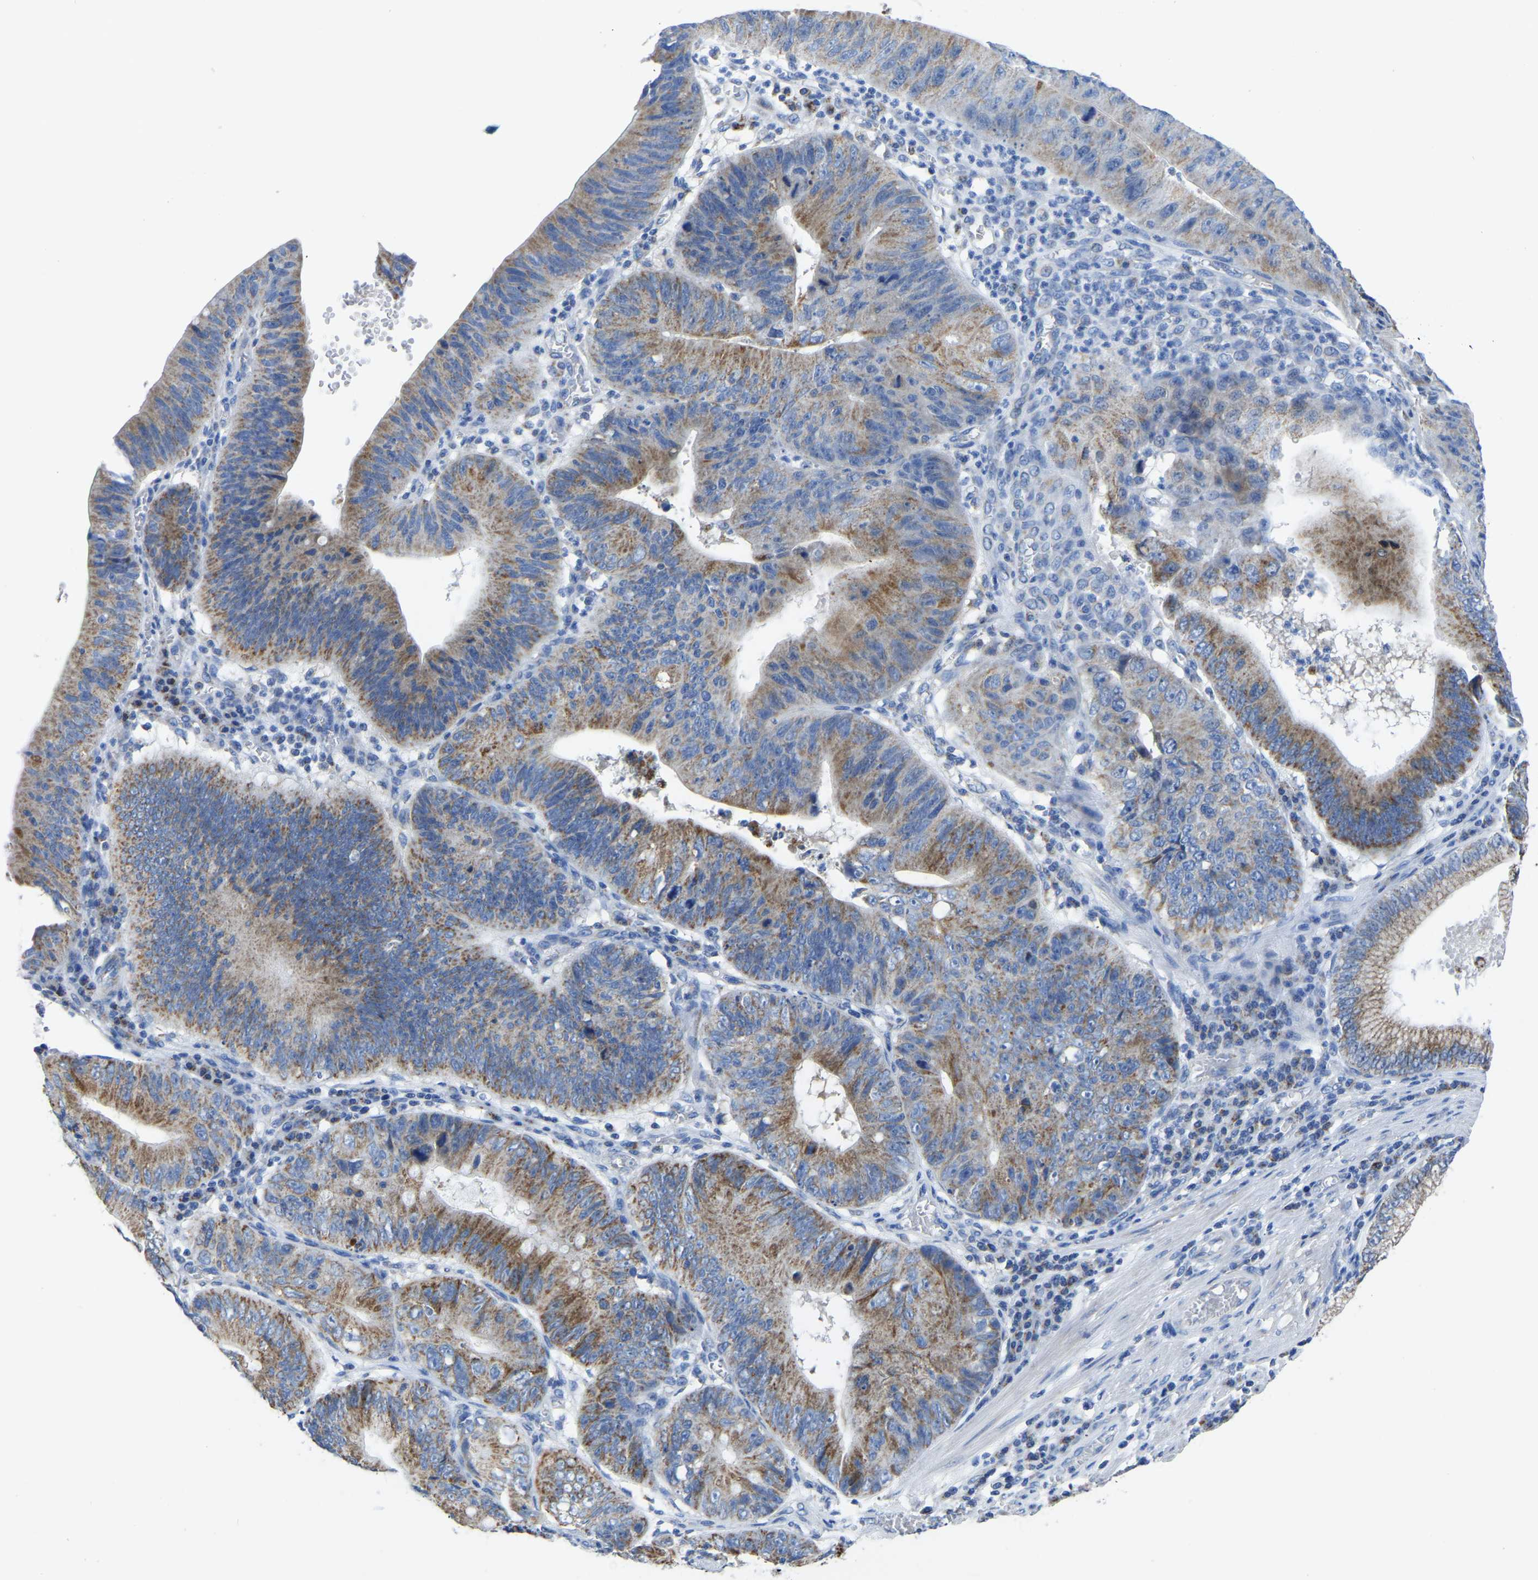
{"staining": {"intensity": "moderate", "quantity": ">75%", "location": "cytoplasmic/membranous"}, "tissue": "stomach cancer", "cell_type": "Tumor cells", "image_type": "cancer", "snomed": [{"axis": "morphology", "description": "Adenocarcinoma, NOS"}, {"axis": "topography", "description": "Stomach"}], "caption": "Immunohistochemistry (IHC) (DAB) staining of human stomach cancer (adenocarcinoma) displays moderate cytoplasmic/membranous protein positivity in about >75% of tumor cells. Nuclei are stained in blue.", "gene": "ETFA", "patient": {"sex": "male", "age": 59}}